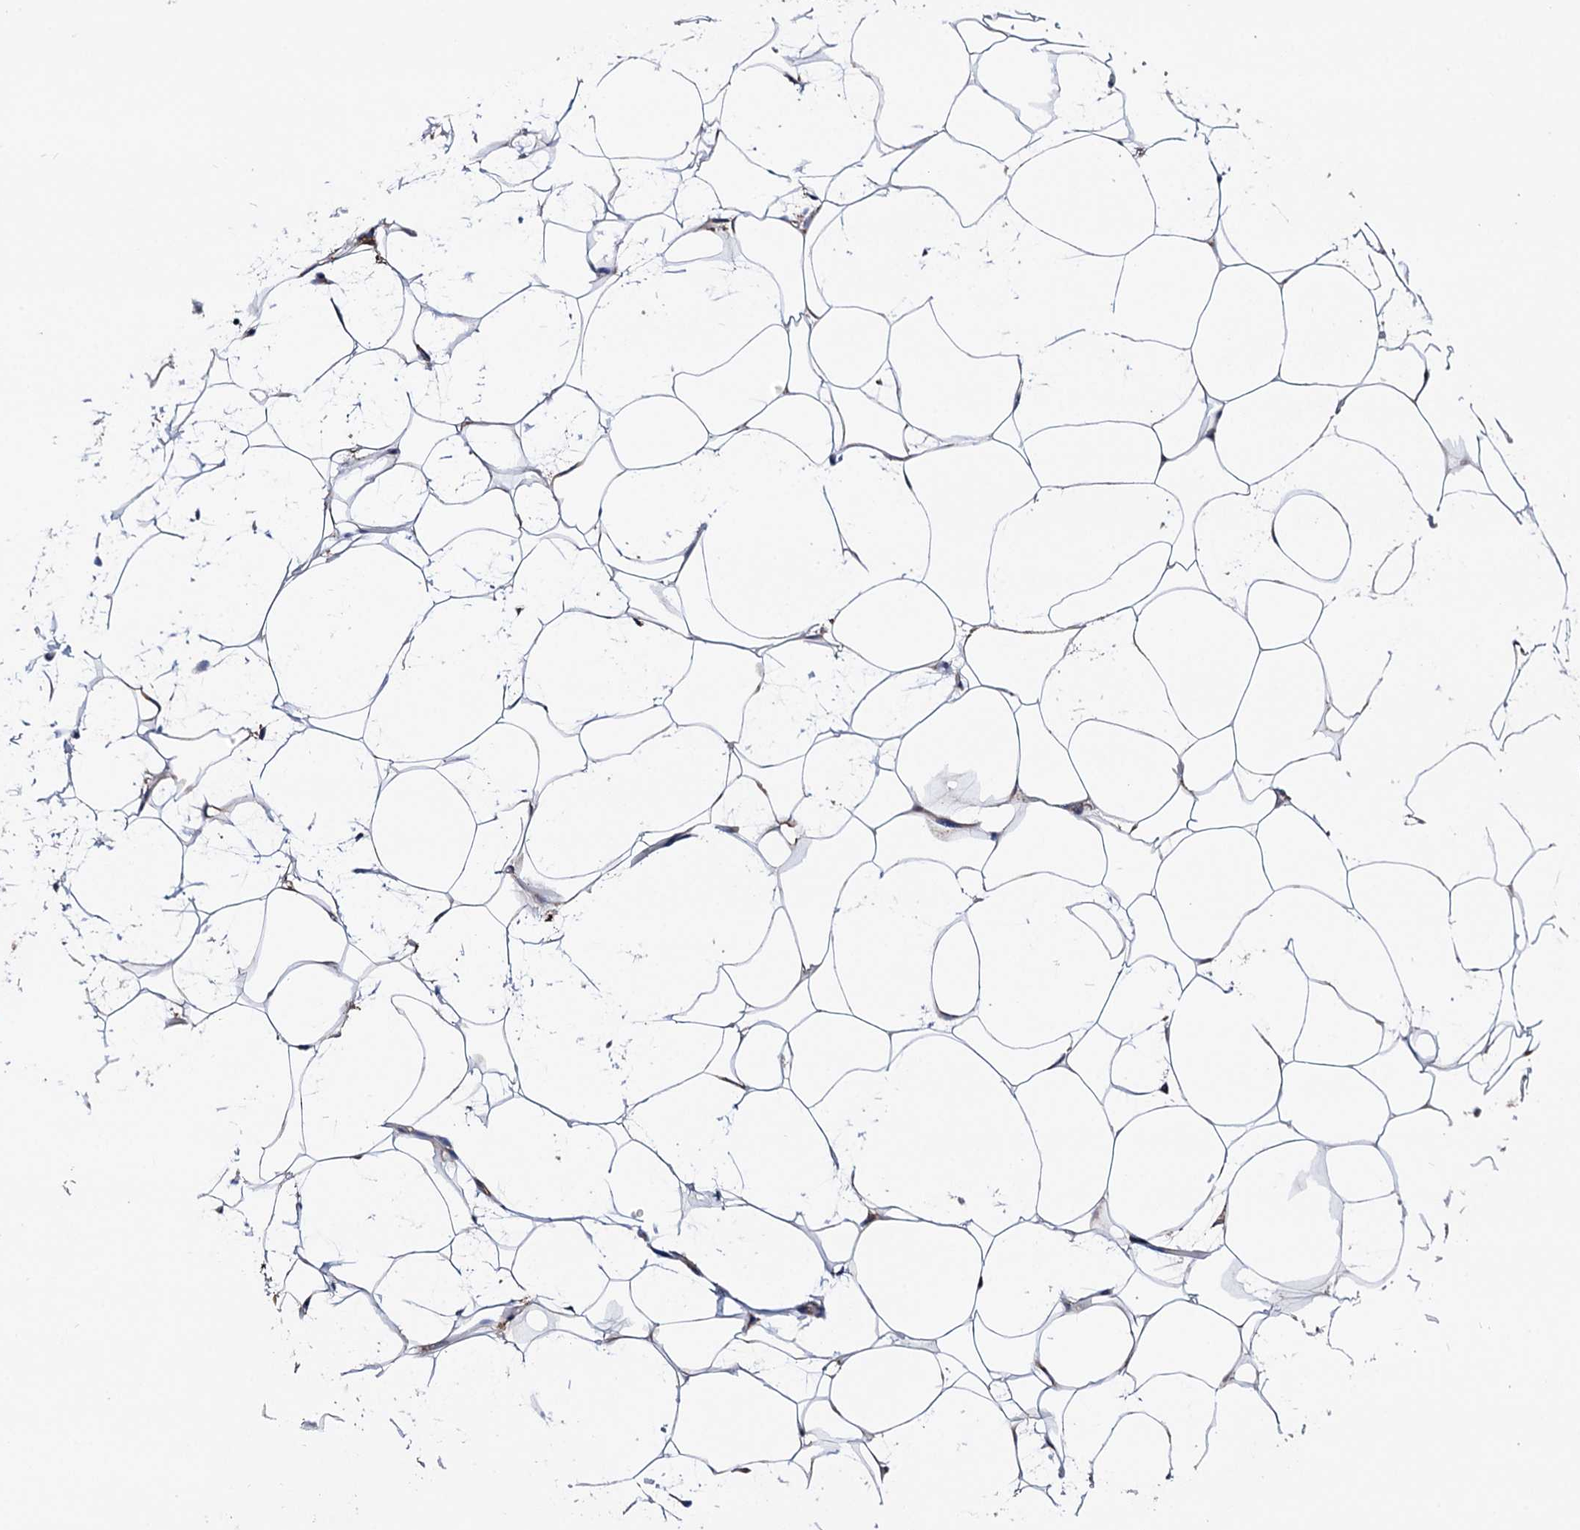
{"staining": {"intensity": "moderate", "quantity": ">75%", "location": "cytoplasmic/membranous"}, "tissue": "adipose tissue", "cell_type": "Adipocytes", "image_type": "normal", "snomed": [{"axis": "morphology", "description": "Normal tissue, NOS"}, {"axis": "topography", "description": "Breast"}], "caption": "Immunohistochemical staining of benign human adipose tissue reveals medium levels of moderate cytoplasmic/membranous expression in approximately >75% of adipocytes. The protein is shown in brown color, while the nuclei are stained blue.", "gene": "ERP29", "patient": {"sex": "female", "age": 26}}